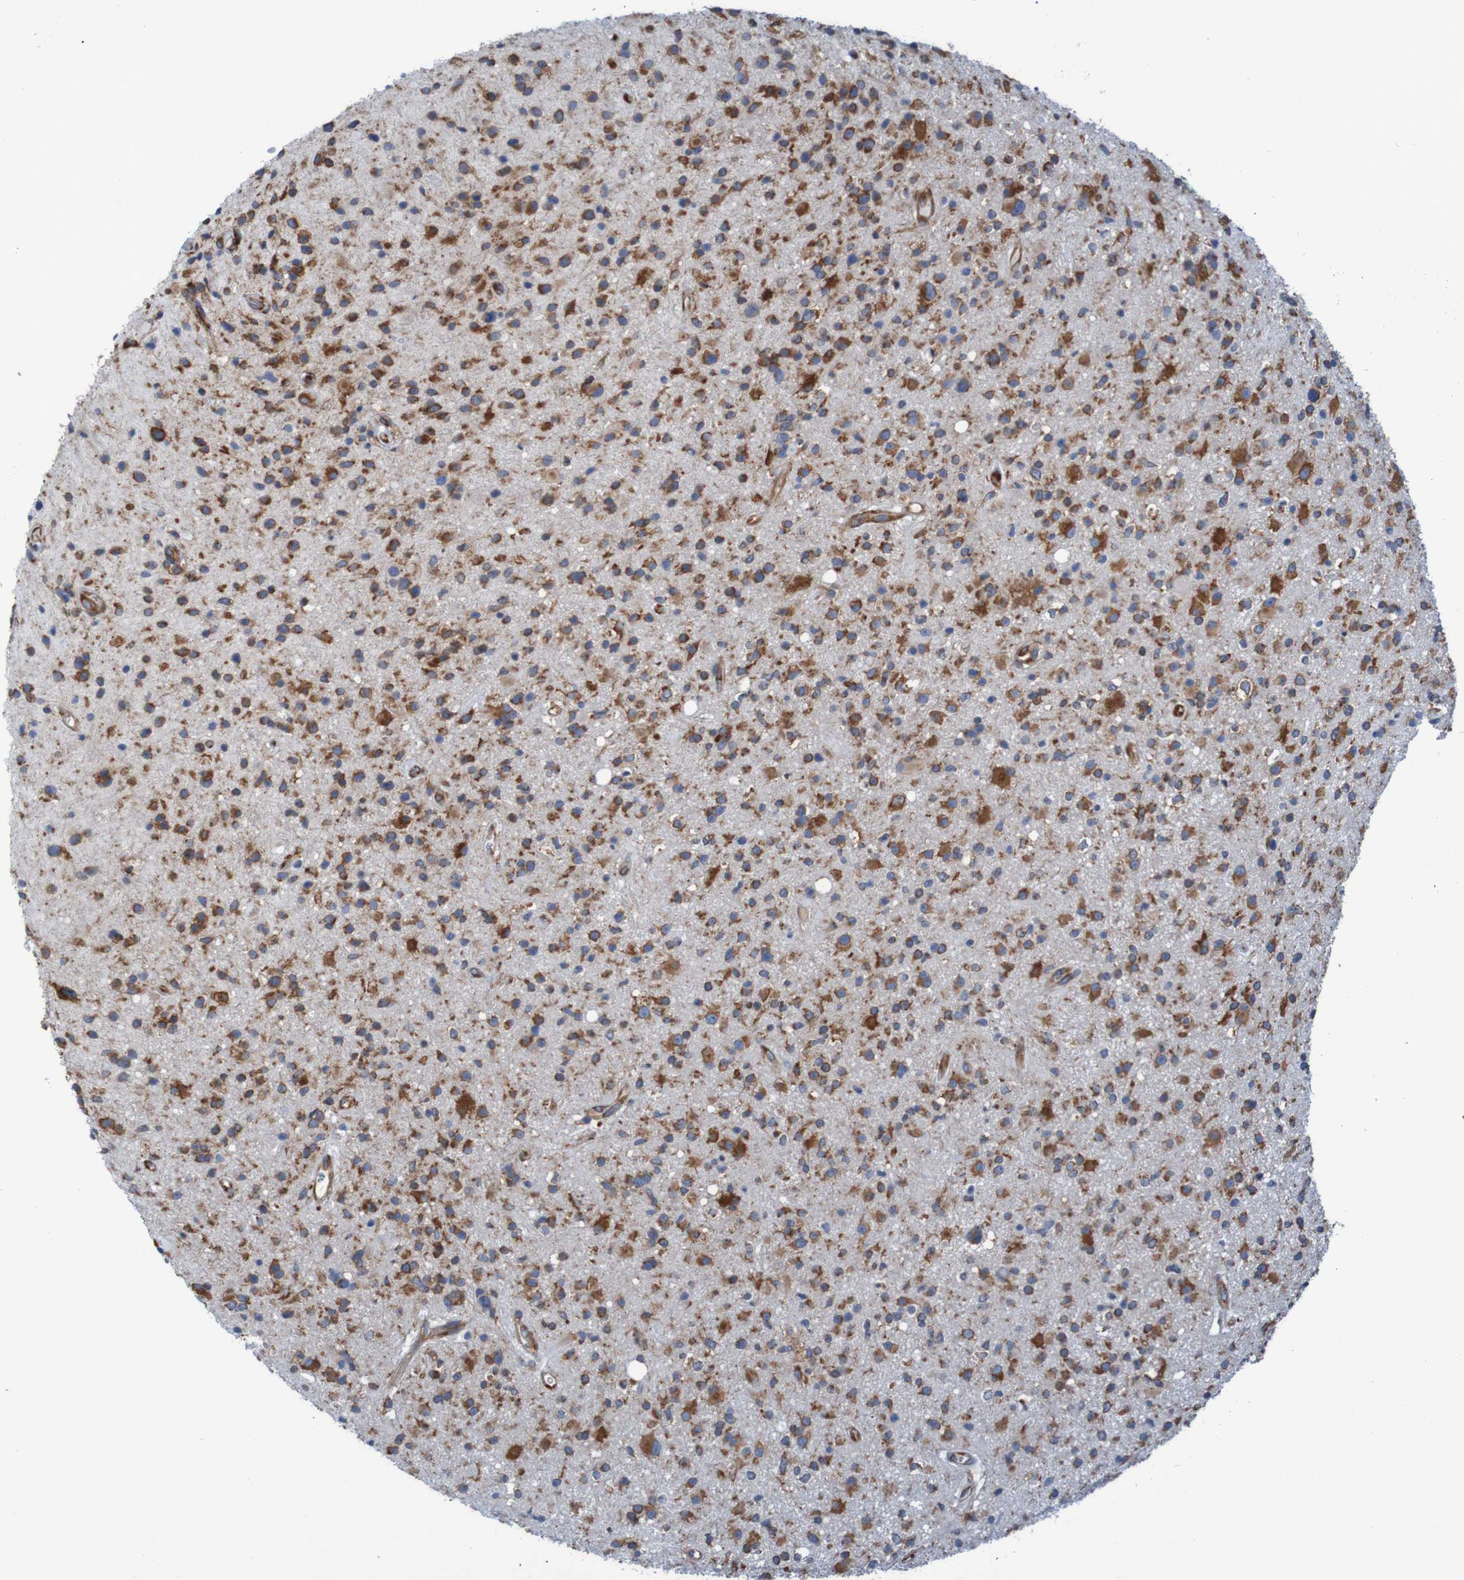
{"staining": {"intensity": "moderate", "quantity": ">75%", "location": "cytoplasmic/membranous"}, "tissue": "glioma", "cell_type": "Tumor cells", "image_type": "cancer", "snomed": [{"axis": "morphology", "description": "Glioma, malignant, High grade"}, {"axis": "topography", "description": "Brain"}], "caption": "Brown immunohistochemical staining in human malignant glioma (high-grade) shows moderate cytoplasmic/membranous expression in about >75% of tumor cells. Immunohistochemistry (ihc) stains the protein of interest in brown and the nuclei are stained blue.", "gene": "RPL10", "patient": {"sex": "male", "age": 33}}